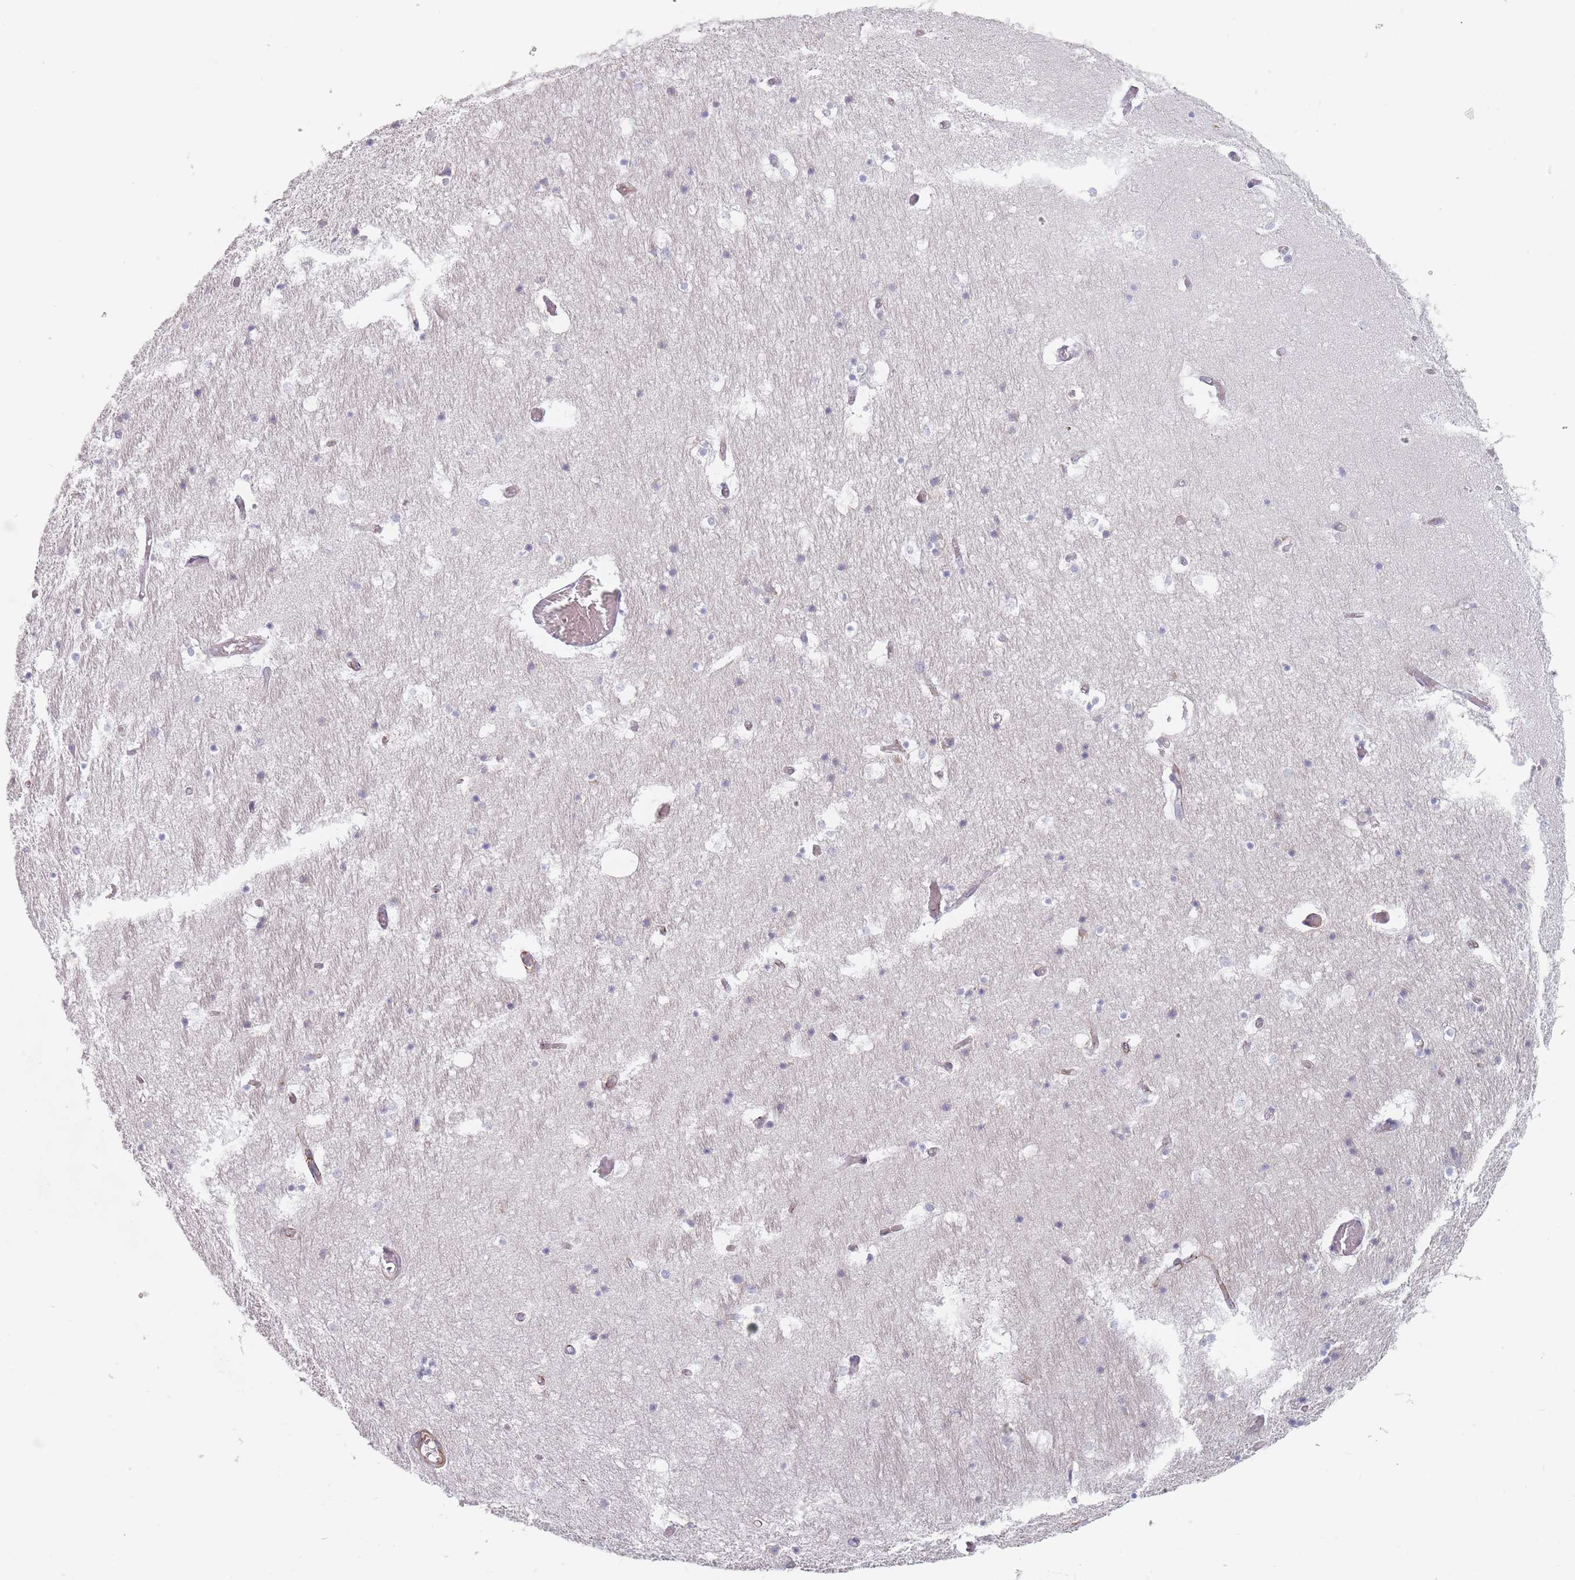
{"staining": {"intensity": "negative", "quantity": "none", "location": "none"}, "tissue": "hippocampus", "cell_type": "Glial cells", "image_type": "normal", "snomed": [{"axis": "morphology", "description": "Normal tissue, NOS"}, {"axis": "topography", "description": "Hippocampus"}], "caption": "An IHC photomicrograph of normal hippocampus is shown. There is no staining in glial cells of hippocampus.", "gene": "ERBIN", "patient": {"sex": "female", "age": 52}}